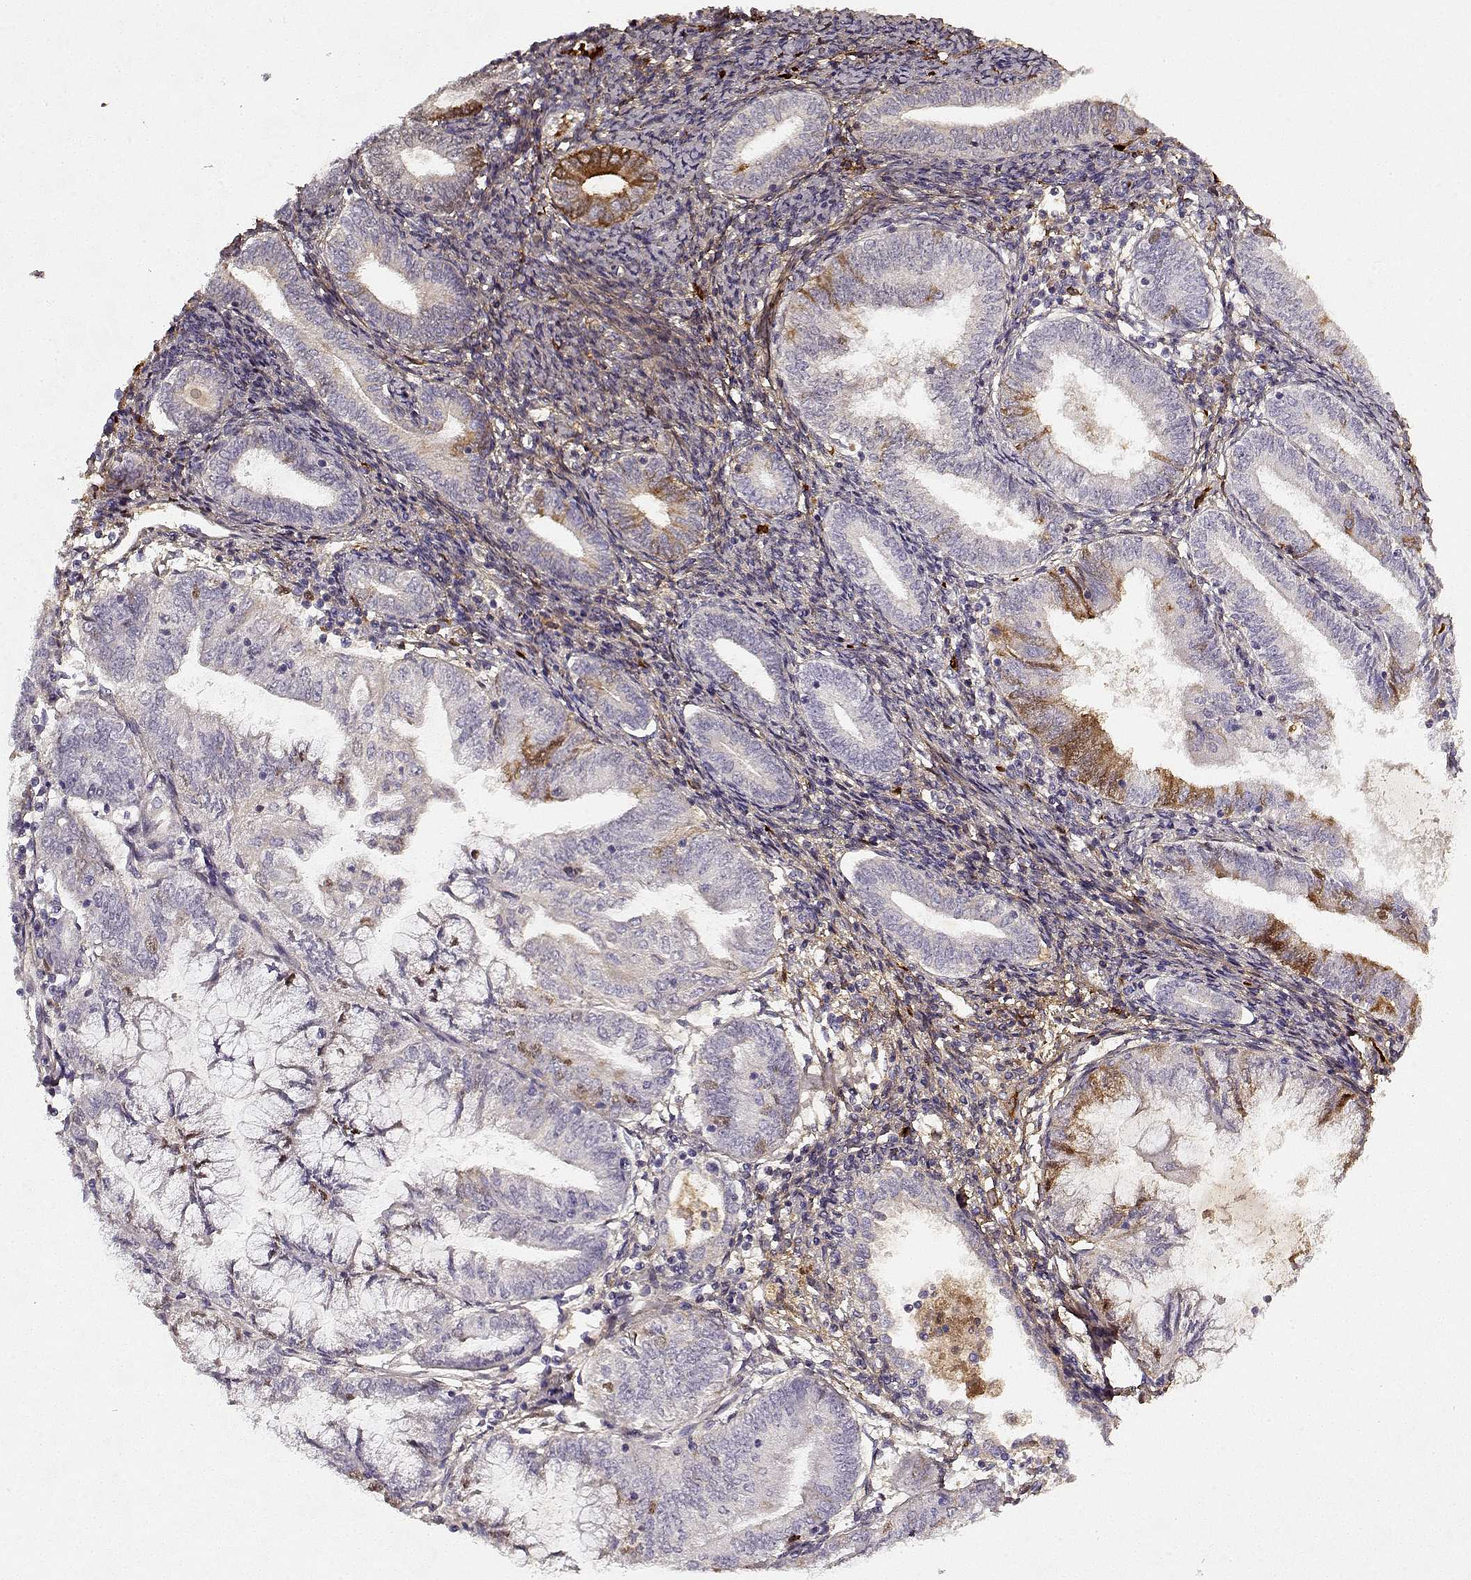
{"staining": {"intensity": "moderate", "quantity": "<25%", "location": "cytoplasmic/membranous"}, "tissue": "endometrial cancer", "cell_type": "Tumor cells", "image_type": "cancer", "snomed": [{"axis": "morphology", "description": "Adenocarcinoma, NOS"}, {"axis": "topography", "description": "Endometrium"}], "caption": "Endometrial cancer stained with a protein marker reveals moderate staining in tumor cells.", "gene": "LUM", "patient": {"sex": "female", "age": 55}}